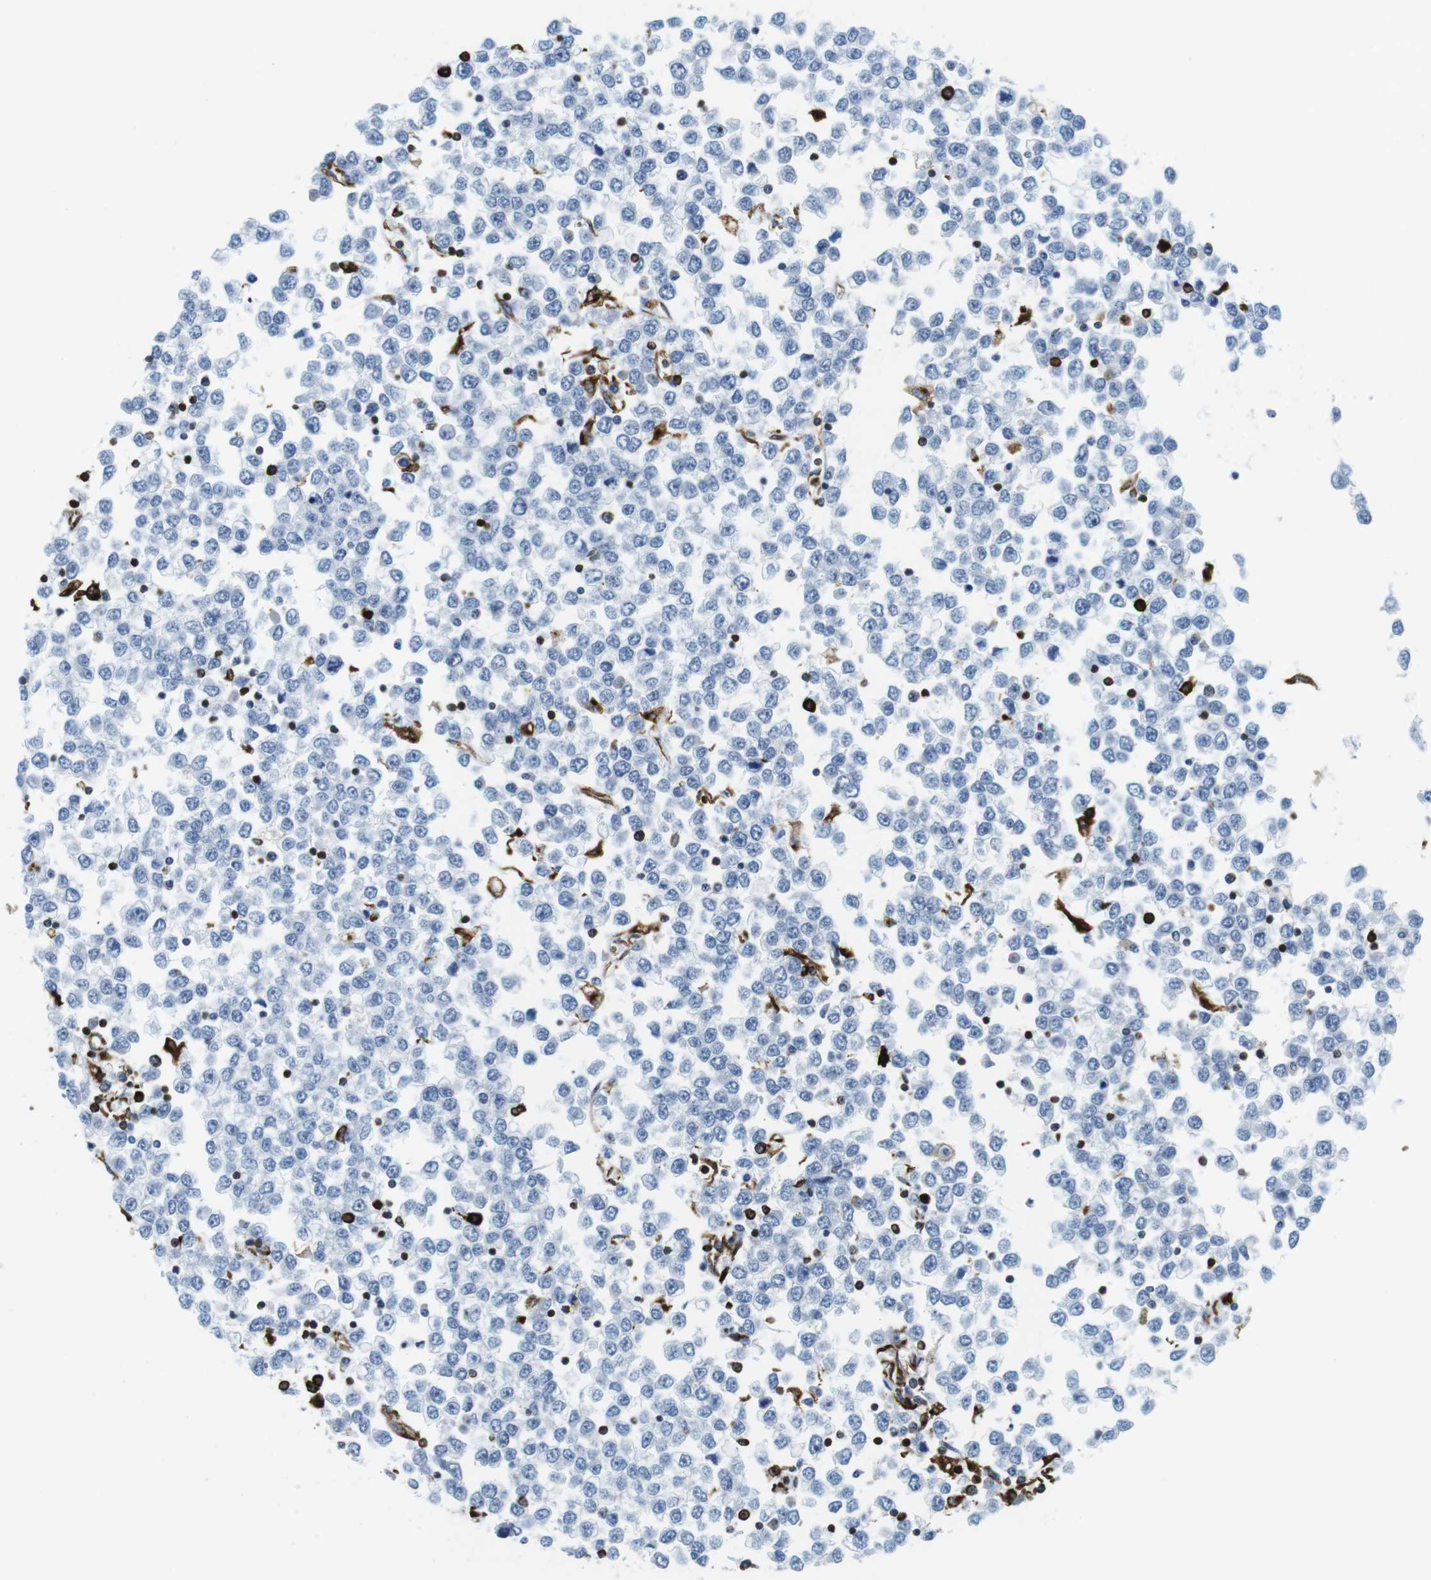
{"staining": {"intensity": "negative", "quantity": "none", "location": "none"}, "tissue": "testis cancer", "cell_type": "Tumor cells", "image_type": "cancer", "snomed": [{"axis": "morphology", "description": "Seminoma, NOS"}, {"axis": "topography", "description": "Testis"}], "caption": "A high-resolution photomicrograph shows immunohistochemistry staining of testis seminoma, which demonstrates no significant expression in tumor cells.", "gene": "CIITA", "patient": {"sex": "male", "age": 65}}